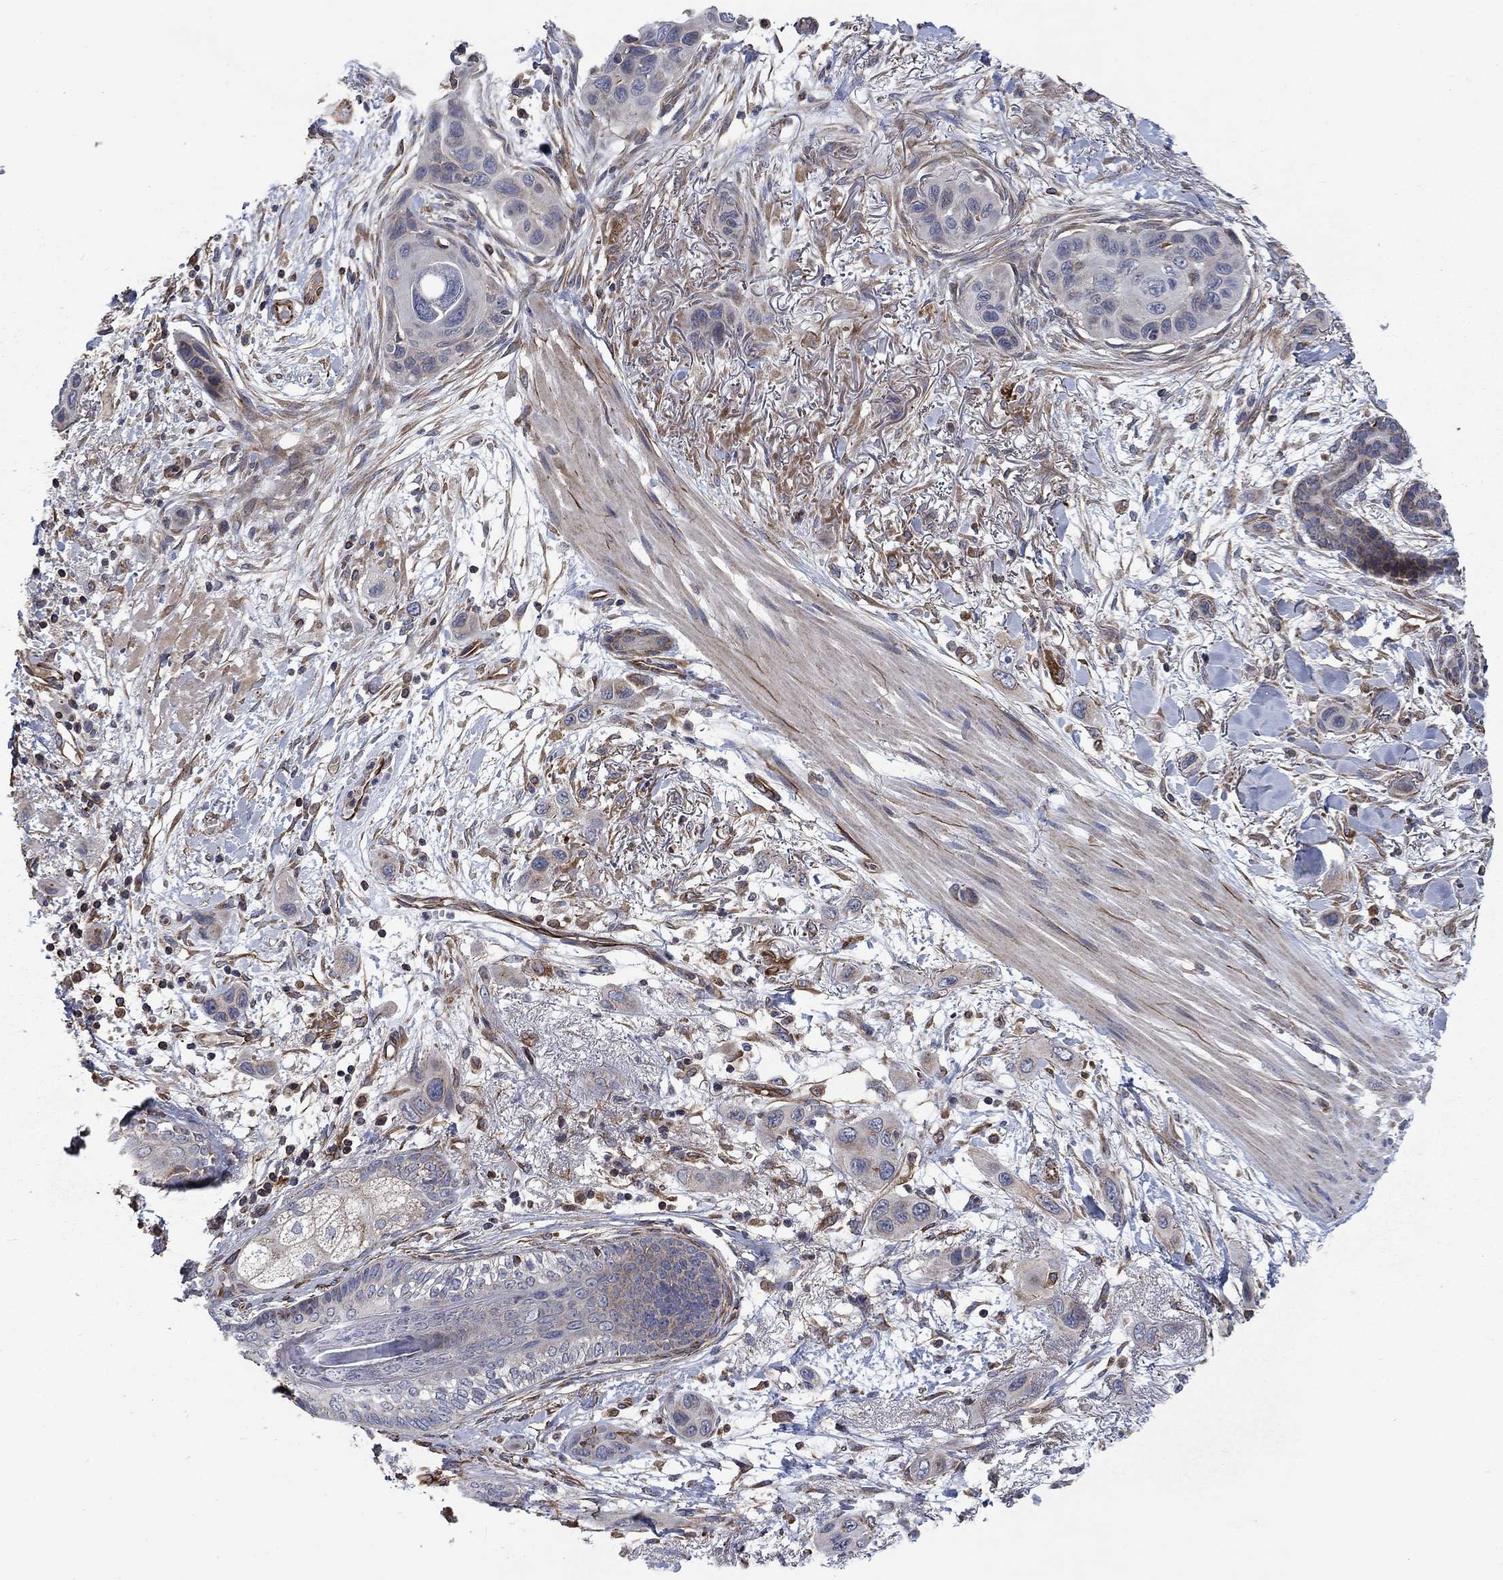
{"staining": {"intensity": "weak", "quantity": "<25%", "location": "cytoplasmic/membranous"}, "tissue": "skin cancer", "cell_type": "Tumor cells", "image_type": "cancer", "snomed": [{"axis": "morphology", "description": "Squamous cell carcinoma, NOS"}, {"axis": "topography", "description": "Skin"}], "caption": "Tumor cells are negative for protein expression in human skin cancer.", "gene": "NDUFC1", "patient": {"sex": "male", "age": 79}}